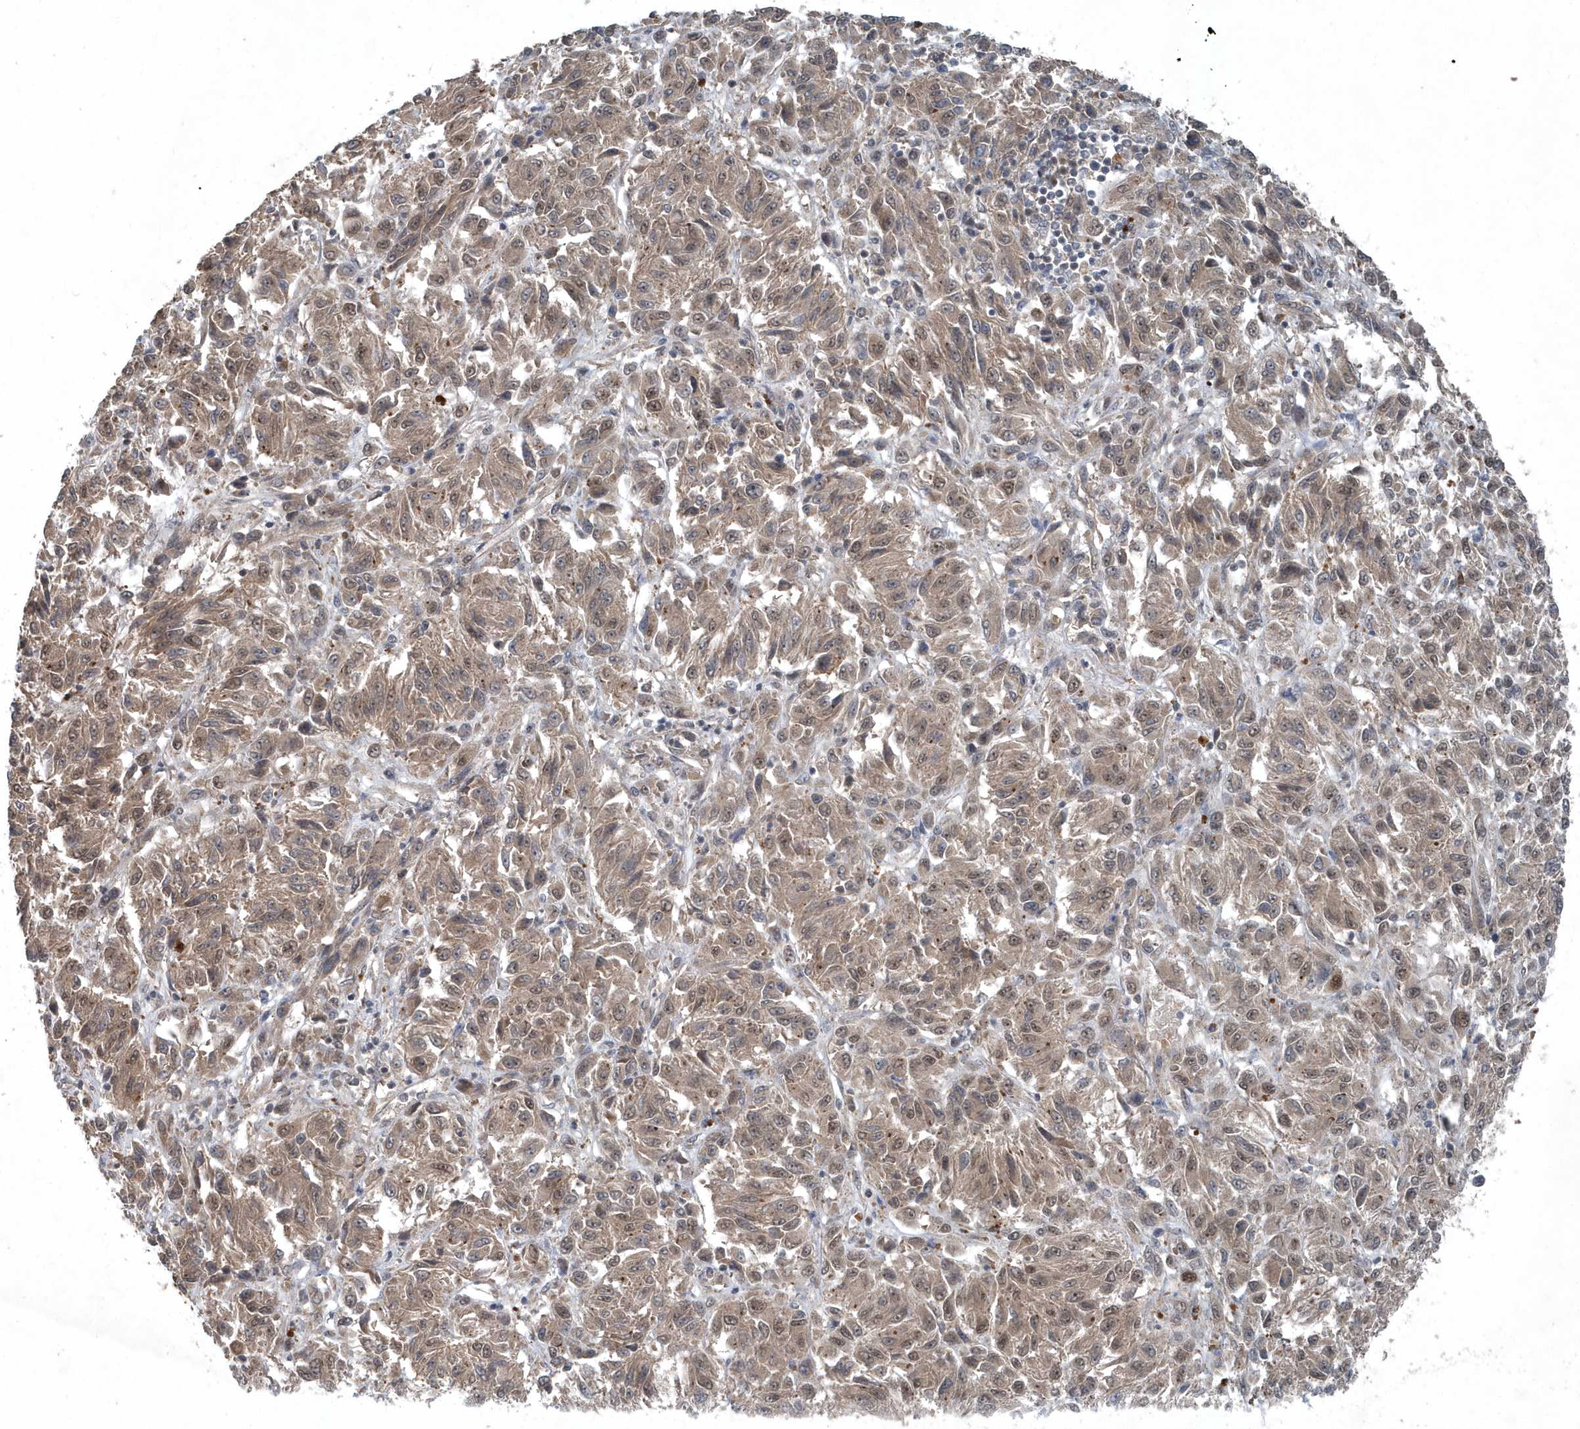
{"staining": {"intensity": "weak", "quantity": ">75%", "location": "cytoplasmic/membranous,nuclear"}, "tissue": "melanoma", "cell_type": "Tumor cells", "image_type": "cancer", "snomed": [{"axis": "morphology", "description": "Malignant melanoma, Metastatic site"}, {"axis": "topography", "description": "Lung"}], "caption": "Melanoma stained with a brown dye shows weak cytoplasmic/membranous and nuclear positive positivity in about >75% of tumor cells.", "gene": "QTRT2", "patient": {"sex": "male", "age": 64}}